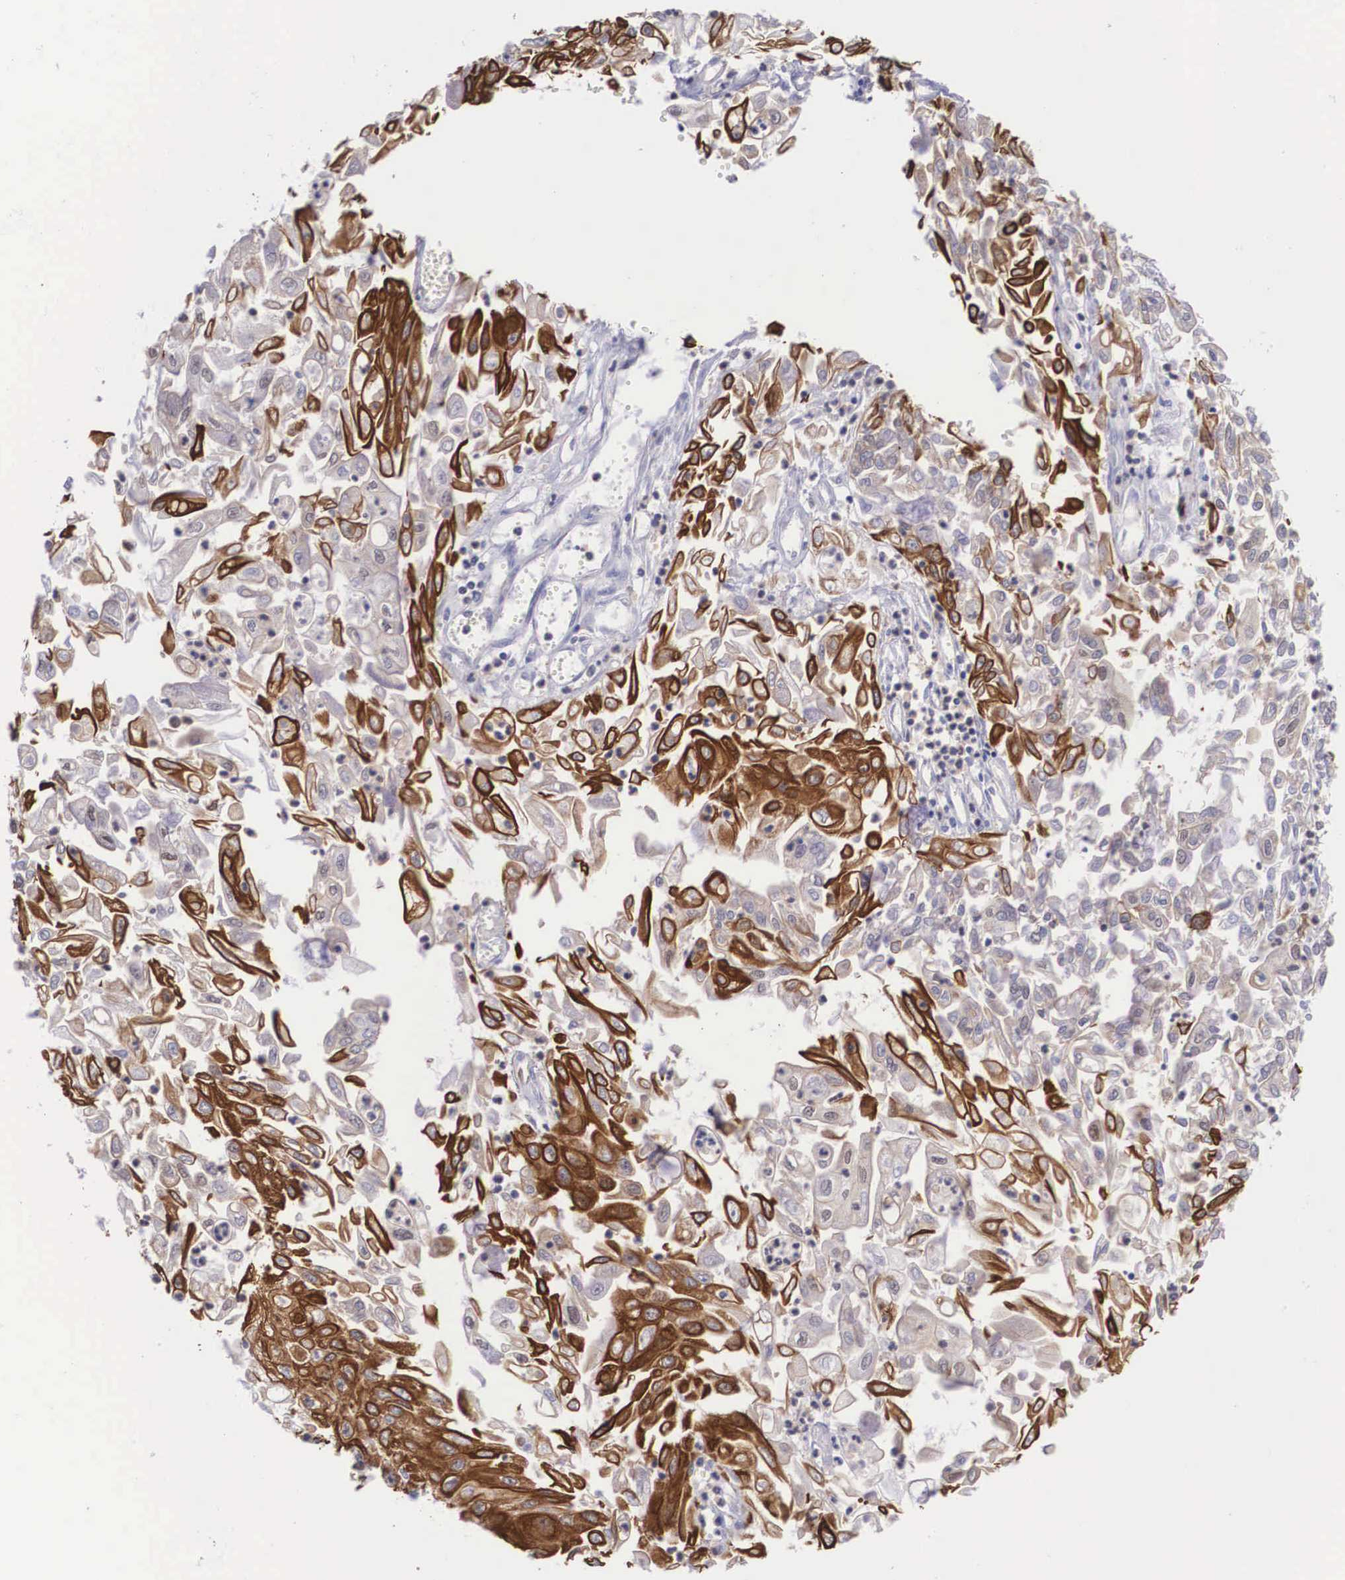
{"staining": {"intensity": "strong", "quantity": "25%-75%", "location": "cytoplasmic/membranous"}, "tissue": "endometrial cancer", "cell_type": "Tumor cells", "image_type": "cancer", "snomed": [{"axis": "morphology", "description": "Adenocarcinoma, NOS"}, {"axis": "topography", "description": "Endometrium"}], "caption": "A brown stain shows strong cytoplasmic/membranous positivity of a protein in human endometrial cancer (adenocarcinoma) tumor cells.", "gene": "SLC25A21", "patient": {"sex": "female", "age": 75}}